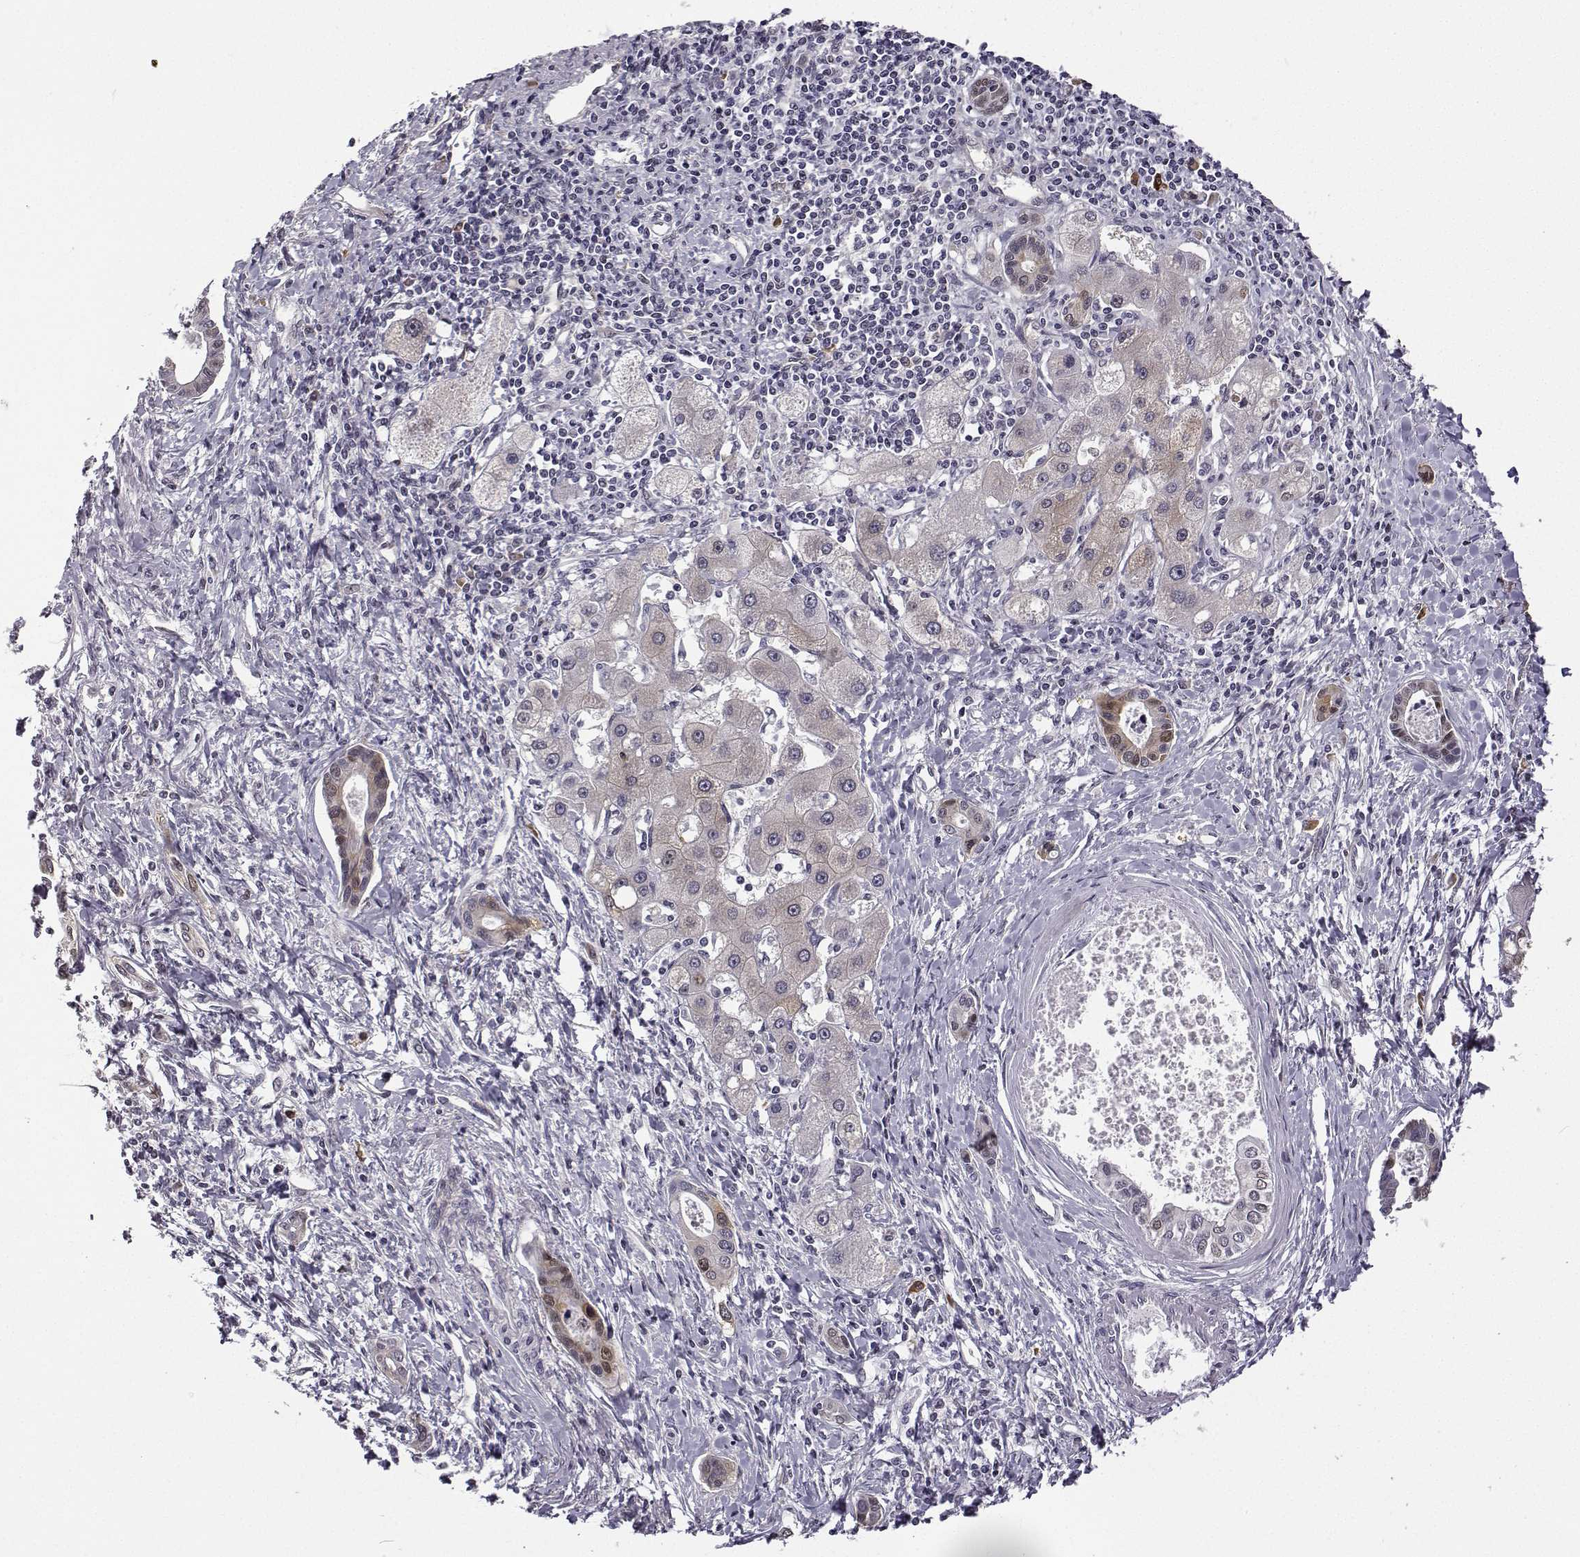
{"staining": {"intensity": "weak", "quantity": "25%-75%", "location": "nuclear"}, "tissue": "liver cancer", "cell_type": "Tumor cells", "image_type": "cancer", "snomed": [{"axis": "morphology", "description": "Cholangiocarcinoma"}, {"axis": "topography", "description": "Liver"}], "caption": "Tumor cells demonstrate low levels of weak nuclear expression in approximately 25%-75% of cells in cholangiocarcinoma (liver).", "gene": "PHGDH", "patient": {"sex": "male", "age": 66}}